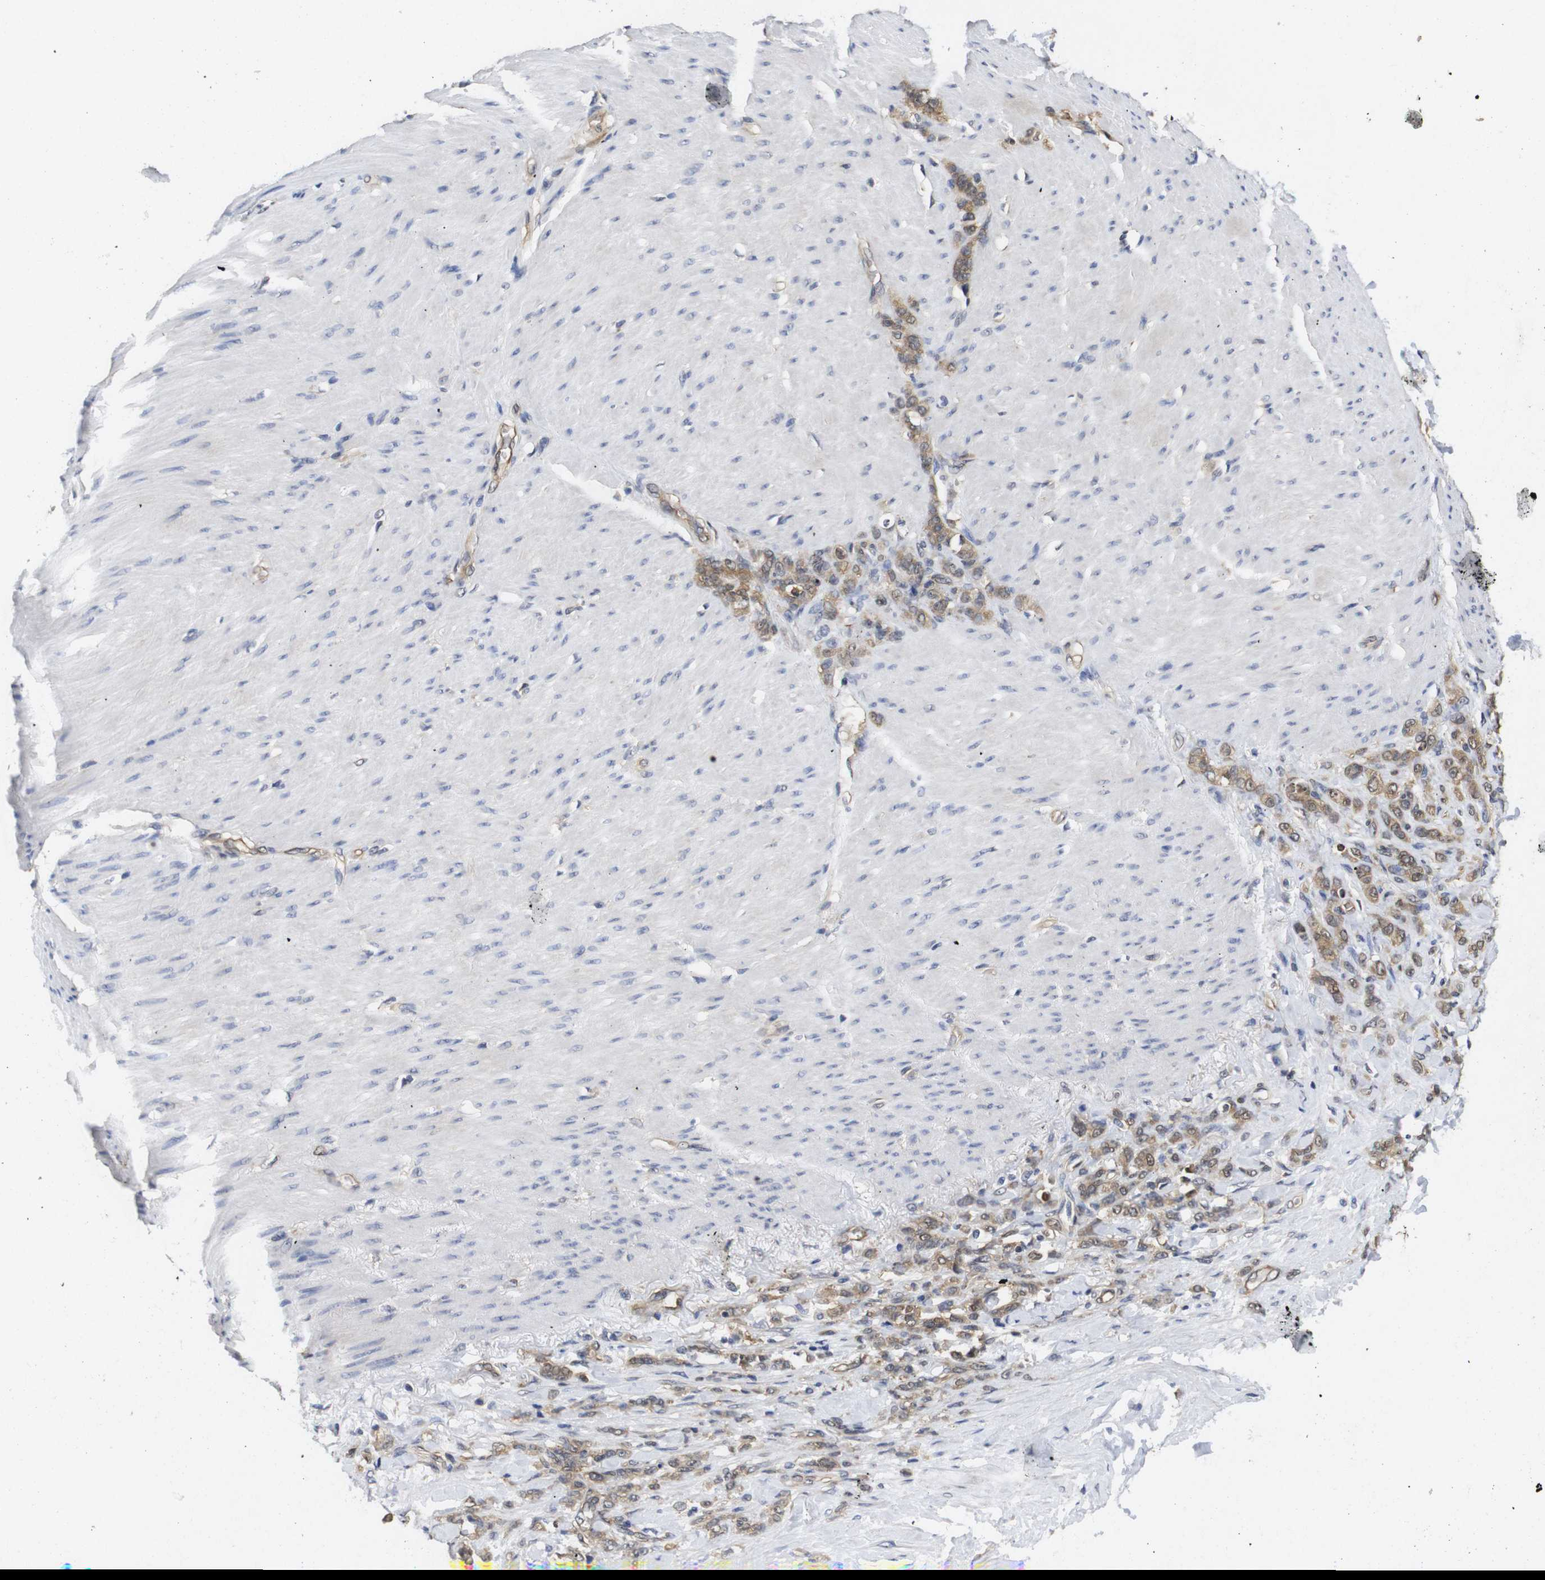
{"staining": {"intensity": "moderate", "quantity": ">75%", "location": "cytoplasmic/membranous"}, "tissue": "stomach cancer", "cell_type": "Tumor cells", "image_type": "cancer", "snomed": [{"axis": "morphology", "description": "Adenocarcinoma, NOS"}, {"axis": "topography", "description": "Stomach"}], "caption": "A medium amount of moderate cytoplasmic/membranous positivity is appreciated in about >75% of tumor cells in stomach cancer tissue.", "gene": "SUMO3", "patient": {"sex": "male", "age": 82}}